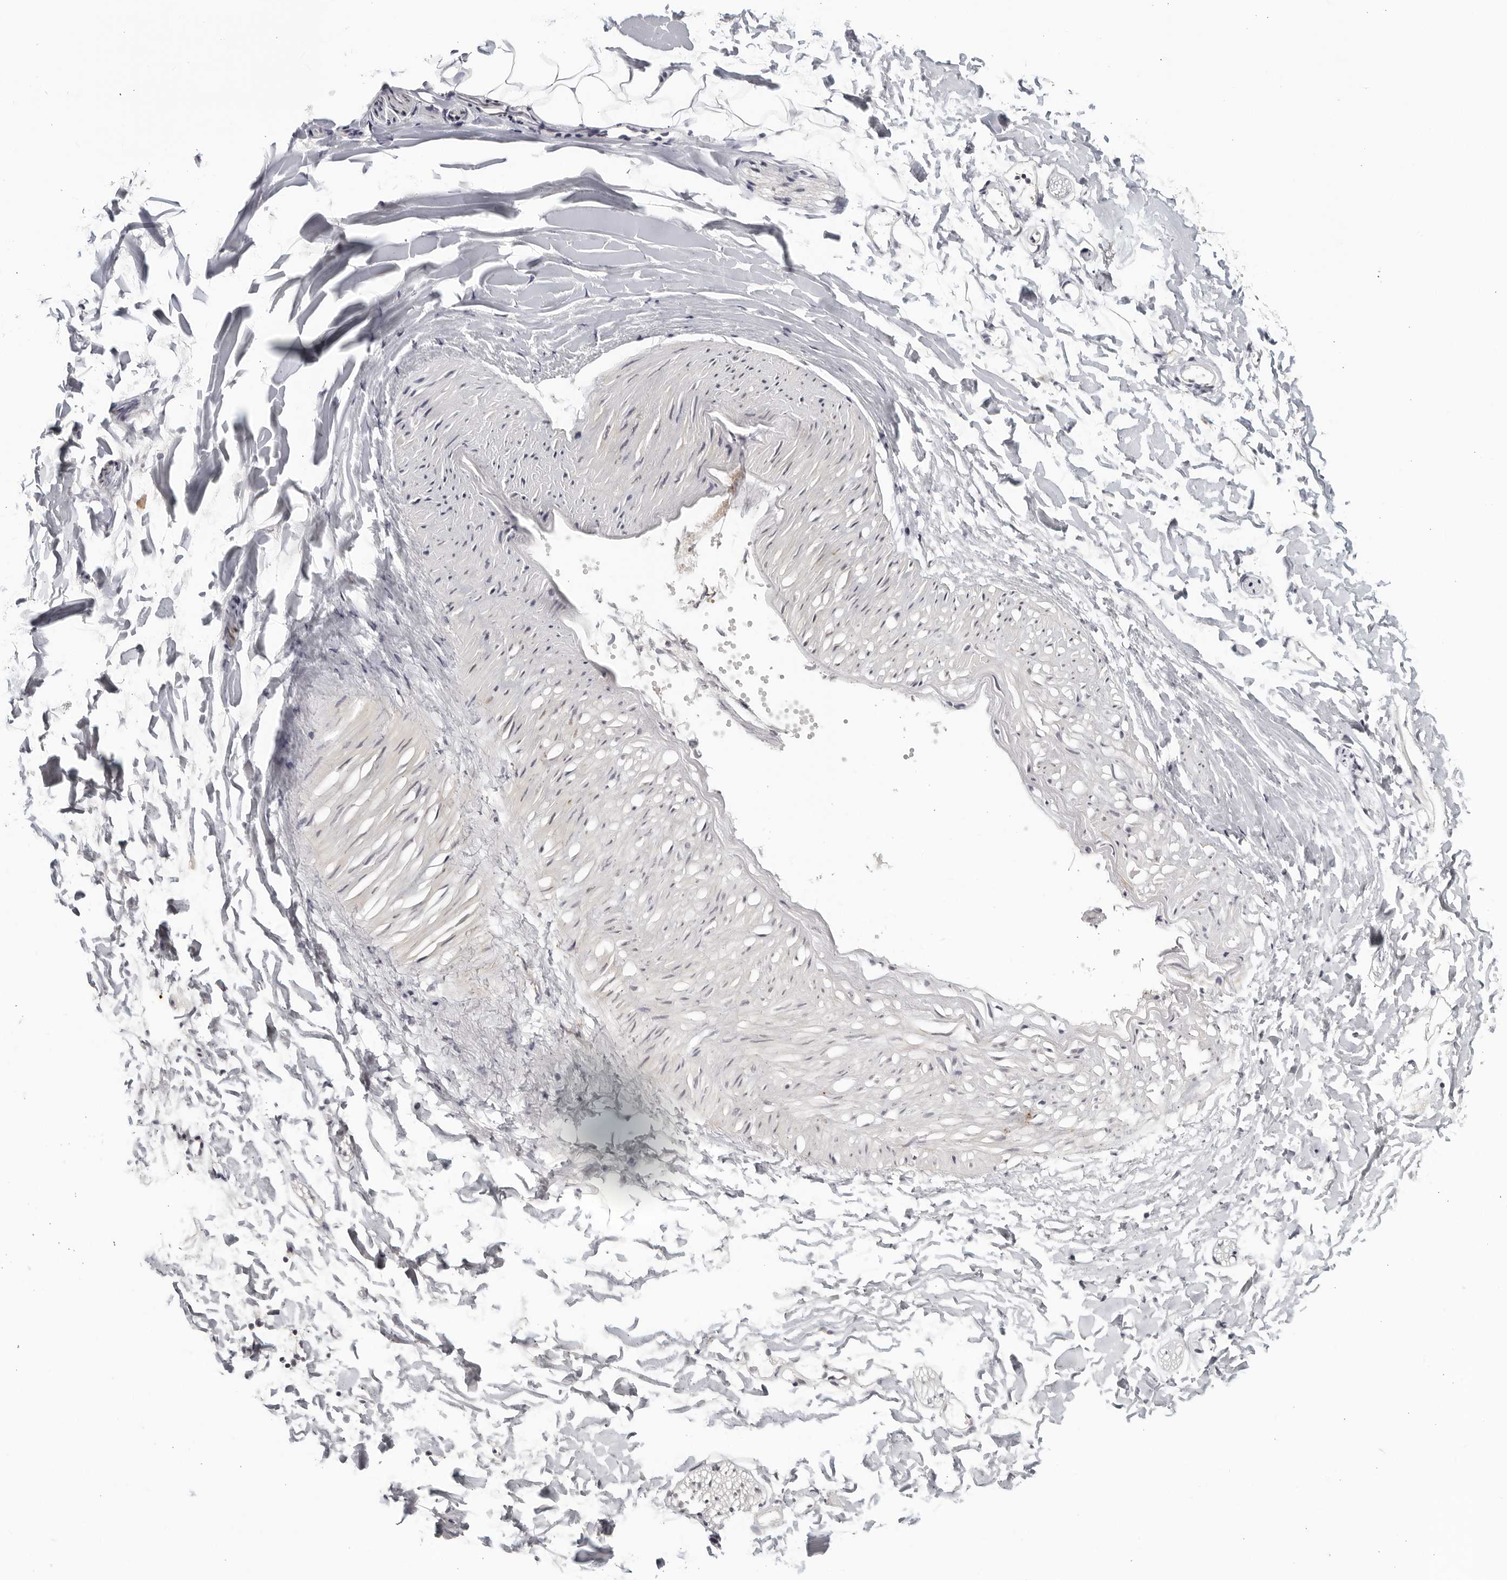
{"staining": {"intensity": "negative", "quantity": "none", "location": "none"}, "tissue": "adipose tissue", "cell_type": "Adipocytes", "image_type": "normal", "snomed": [{"axis": "morphology", "description": "Normal tissue, NOS"}, {"axis": "morphology", "description": "Adenocarcinoma, NOS"}, {"axis": "topography", "description": "Smooth muscle"}, {"axis": "topography", "description": "Colon"}], "caption": "IHC micrograph of benign adipose tissue: adipose tissue stained with DAB (3,3'-diaminobenzidine) reveals no significant protein staining in adipocytes.", "gene": "STRADB", "patient": {"sex": "male", "age": 14}}